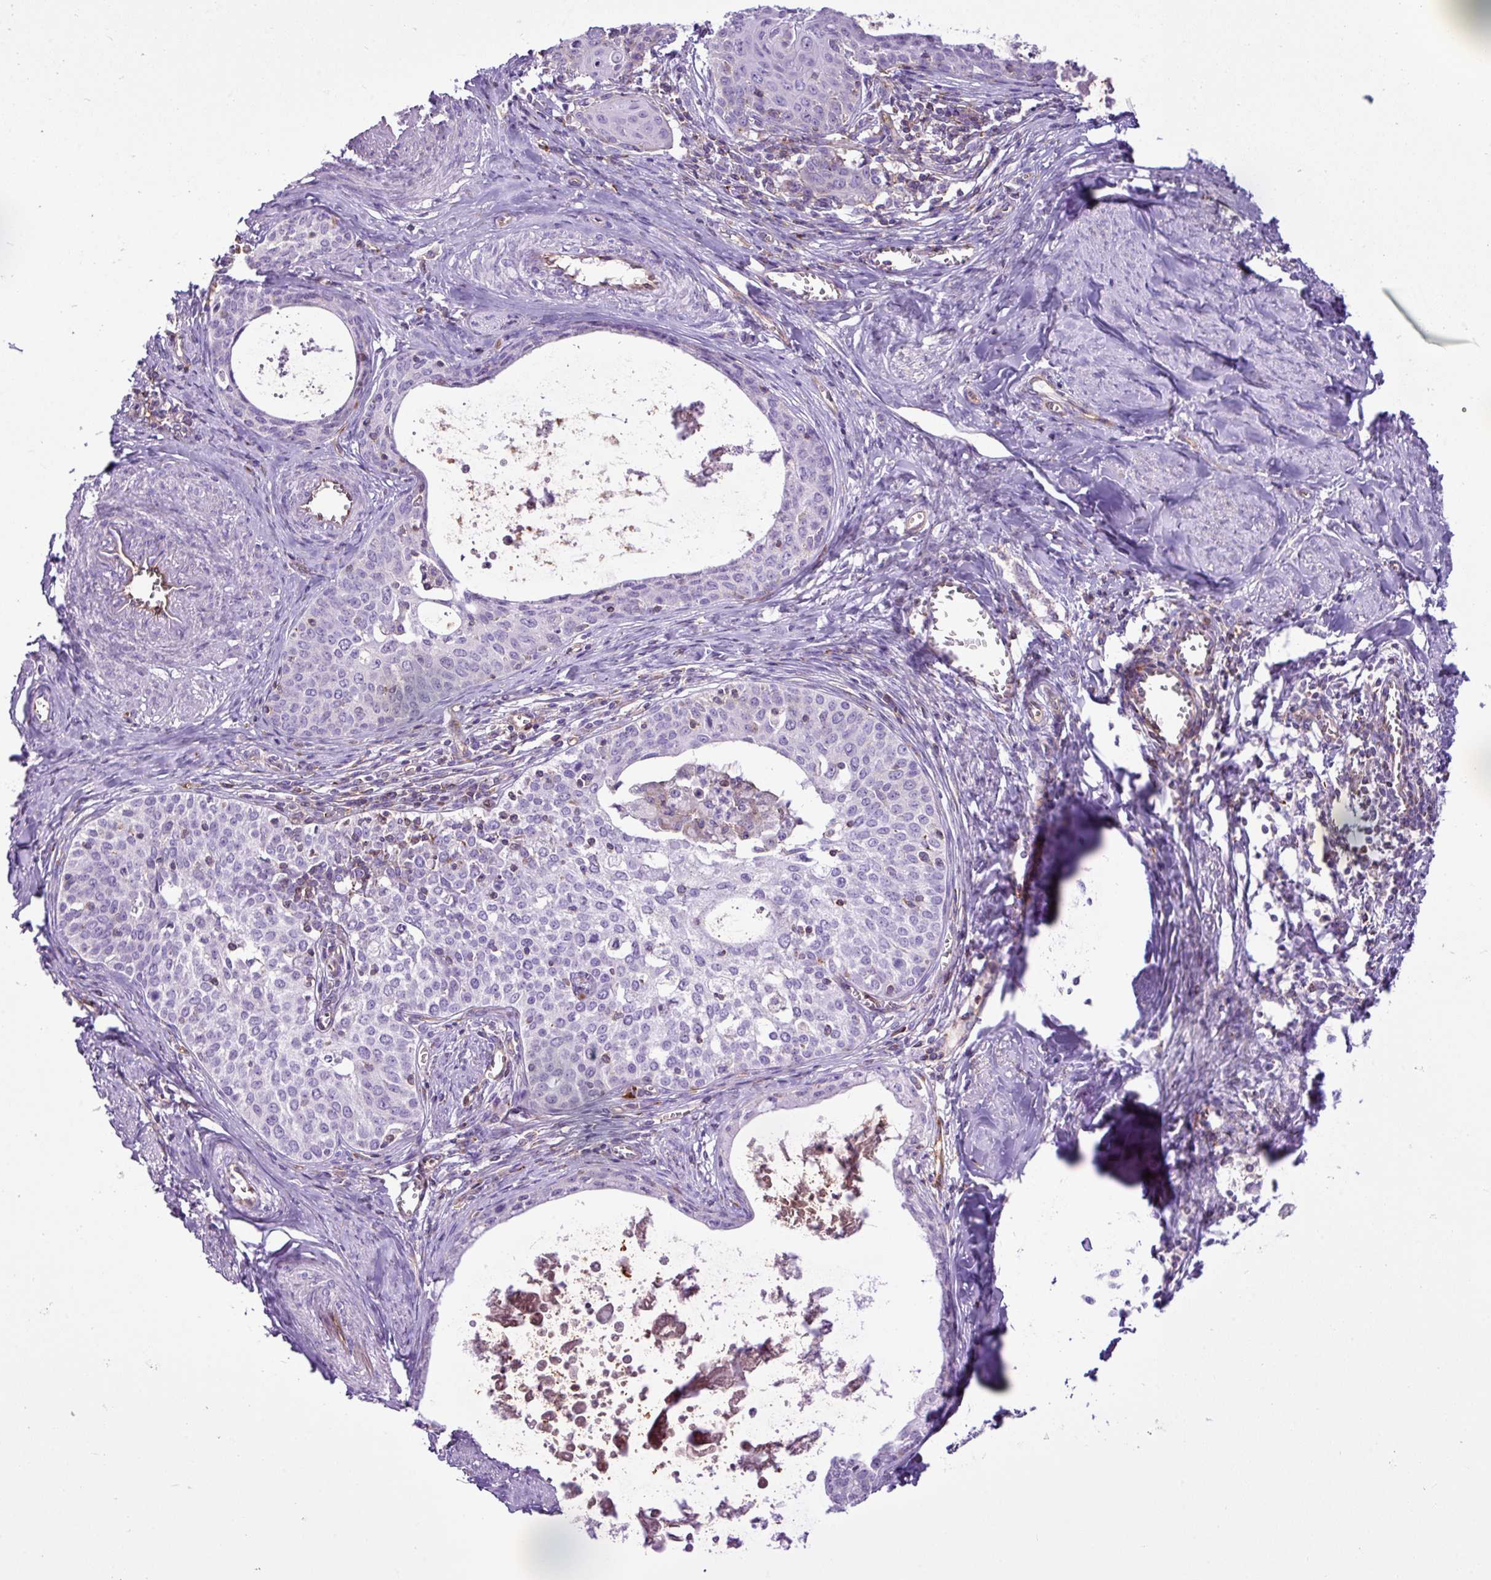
{"staining": {"intensity": "negative", "quantity": "none", "location": "none"}, "tissue": "cervical cancer", "cell_type": "Tumor cells", "image_type": "cancer", "snomed": [{"axis": "morphology", "description": "Squamous cell carcinoma, NOS"}, {"axis": "morphology", "description": "Adenocarcinoma, NOS"}, {"axis": "topography", "description": "Cervix"}], "caption": "The image exhibits no significant positivity in tumor cells of cervical squamous cell carcinoma. (DAB (3,3'-diaminobenzidine) IHC with hematoxylin counter stain).", "gene": "EME2", "patient": {"sex": "female", "age": 52}}